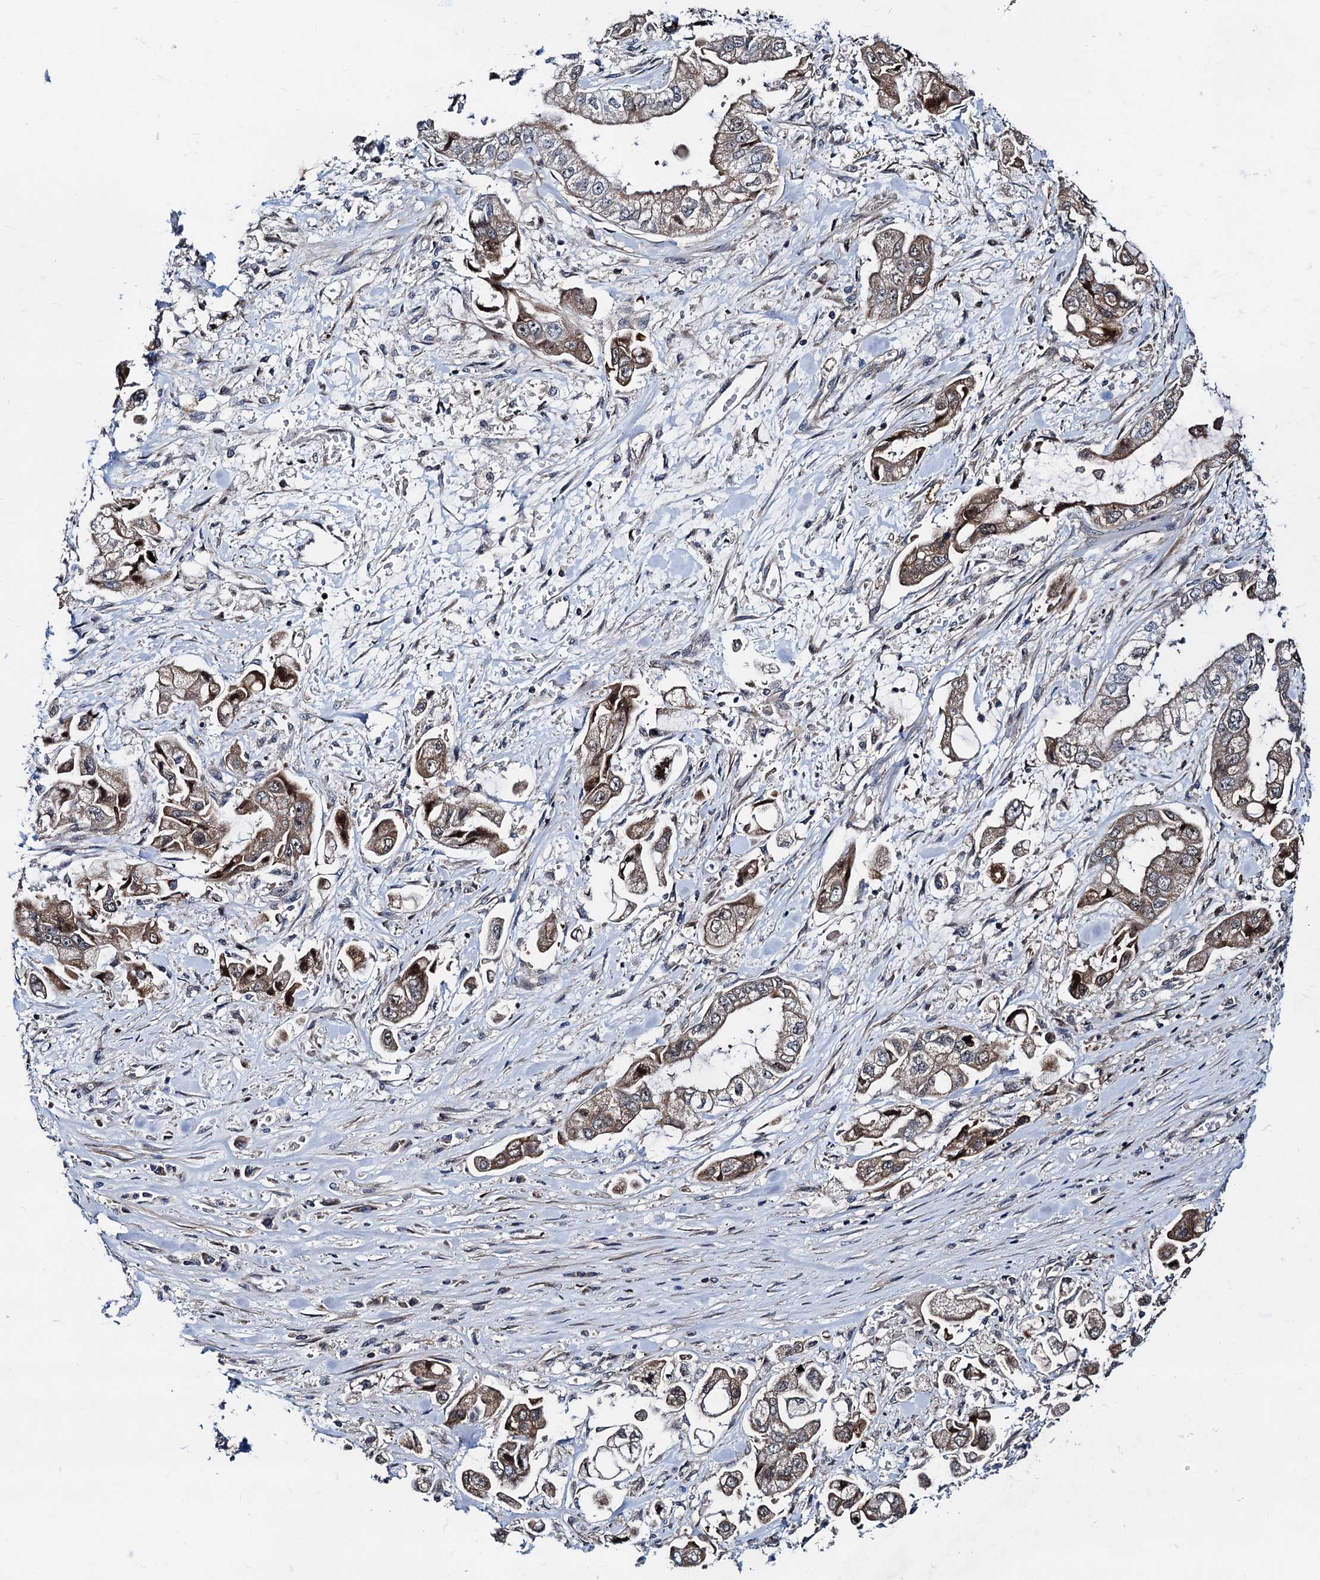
{"staining": {"intensity": "moderate", "quantity": ">75%", "location": "cytoplasmic/membranous"}, "tissue": "stomach cancer", "cell_type": "Tumor cells", "image_type": "cancer", "snomed": [{"axis": "morphology", "description": "Adenocarcinoma, NOS"}, {"axis": "topography", "description": "Stomach"}], "caption": "A brown stain shows moderate cytoplasmic/membranous staining of a protein in human adenocarcinoma (stomach) tumor cells.", "gene": "COA4", "patient": {"sex": "male", "age": 62}}